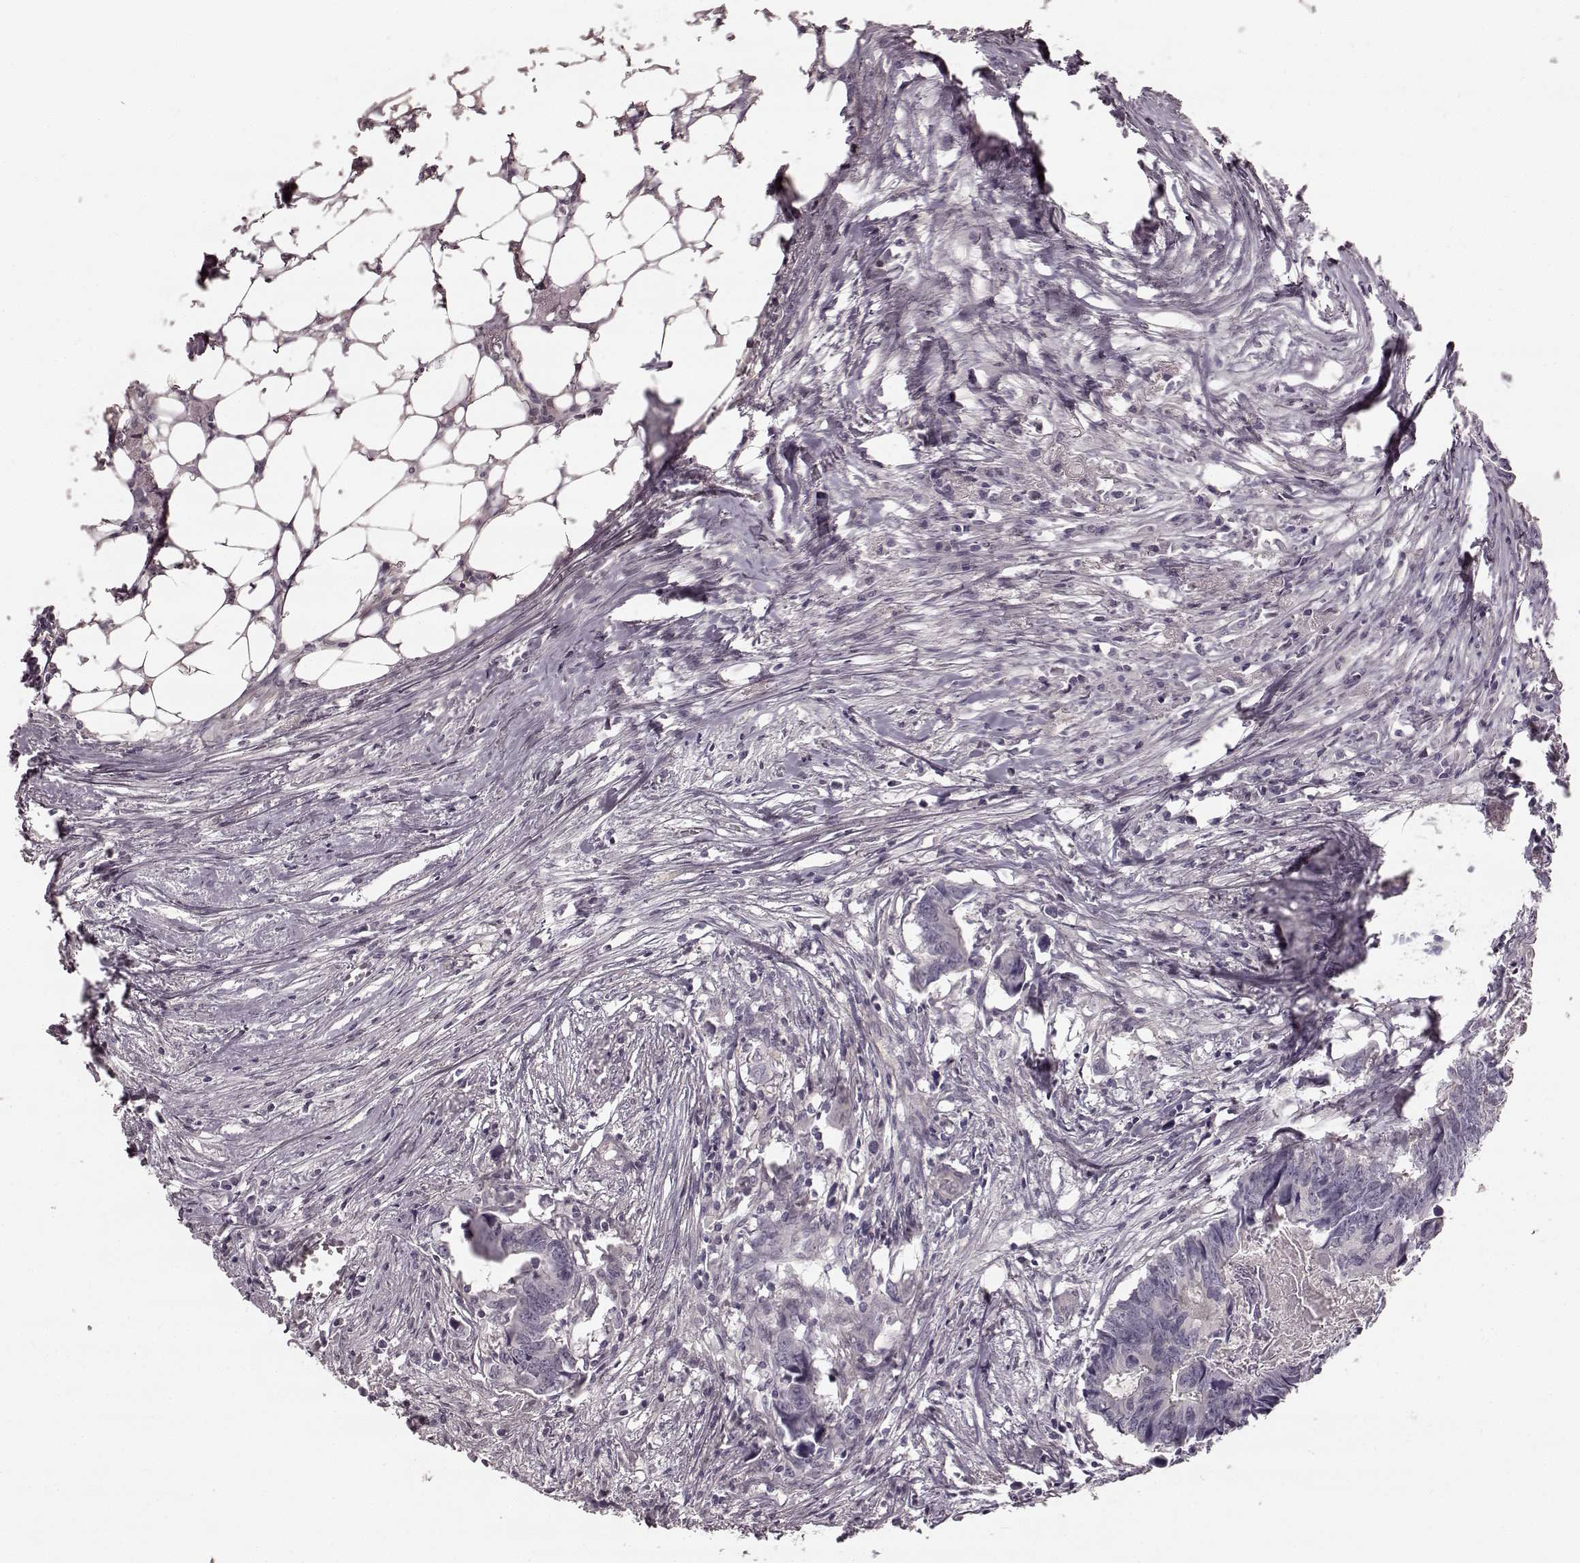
{"staining": {"intensity": "negative", "quantity": "none", "location": "none"}, "tissue": "colorectal cancer", "cell_type": "Tumor cells", "image_type": "cancer", "snomed": [{"axis": "morphology", "description": "Adenocarcinoma, NOS"}, {"axis": "topography", "description": "Colon"}], "caption": "Tumor cells are negative for brown protein staining in colorectal cancer. (DAB (3,3'-diaminobenzidine) immunohistochemistry visualized using brightfield microscopy, high magnification).", "gene": "PRKCE", "patient": {"sex": "female", "age": 82}}